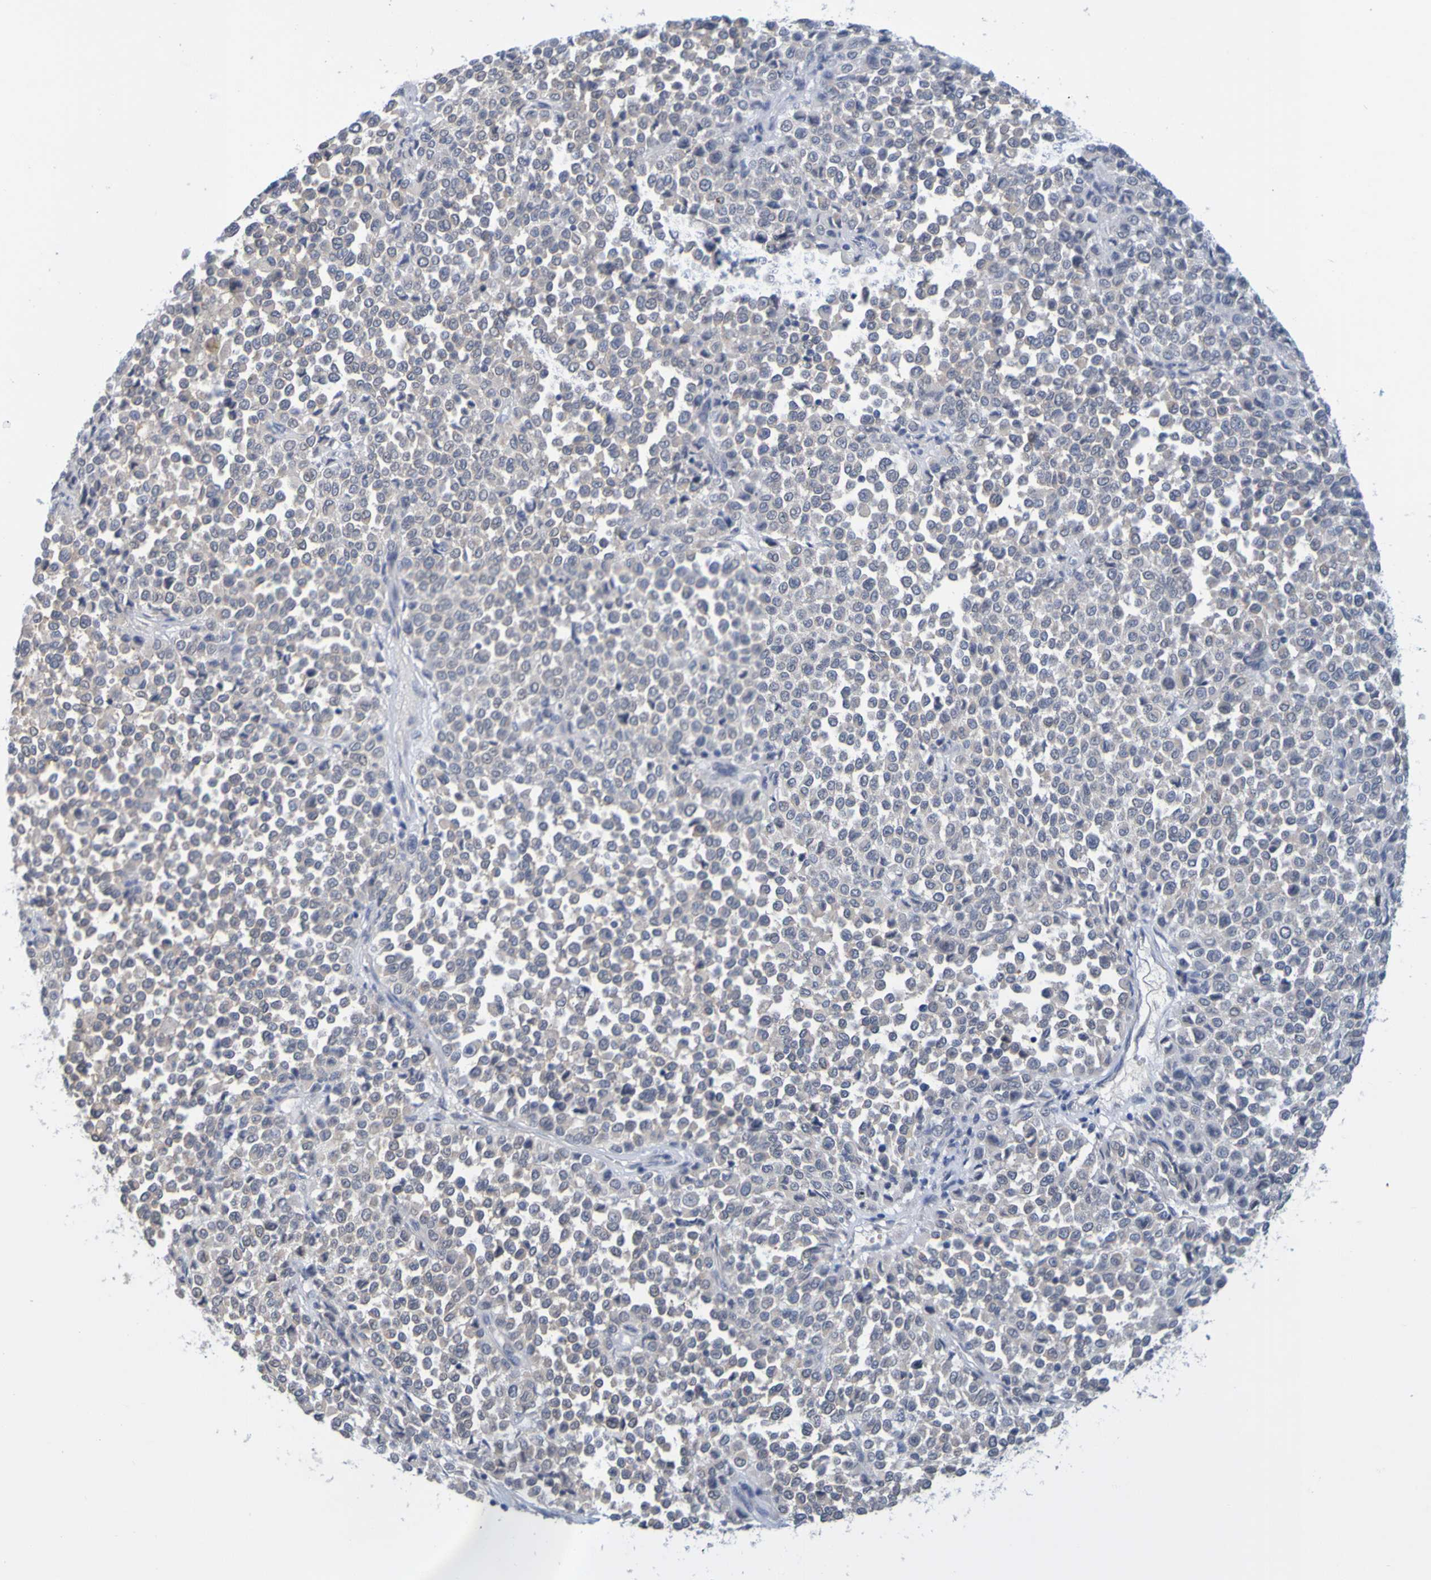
{"staining": {"intensity": "negative", "quantity": "none", "location": "none"}, "tissue": "melanoma", "cell_type": "Tumor cells", "image_type": "cancer", "snomed": [{"axis": "morphology", "description": "Malignant melanoma, Metastatic site"}, {"axis": "topography", "description": "Pancreas"}], "caption": "High power microscopy micrograph of an immunohistochemistry (IHC) histopathology image of melanoma, revealing no significant expression in tumor cells. Nuclei are stained in blue.", "gene": "ENDOU", "patient": {"sex": "female", "age": 30}}